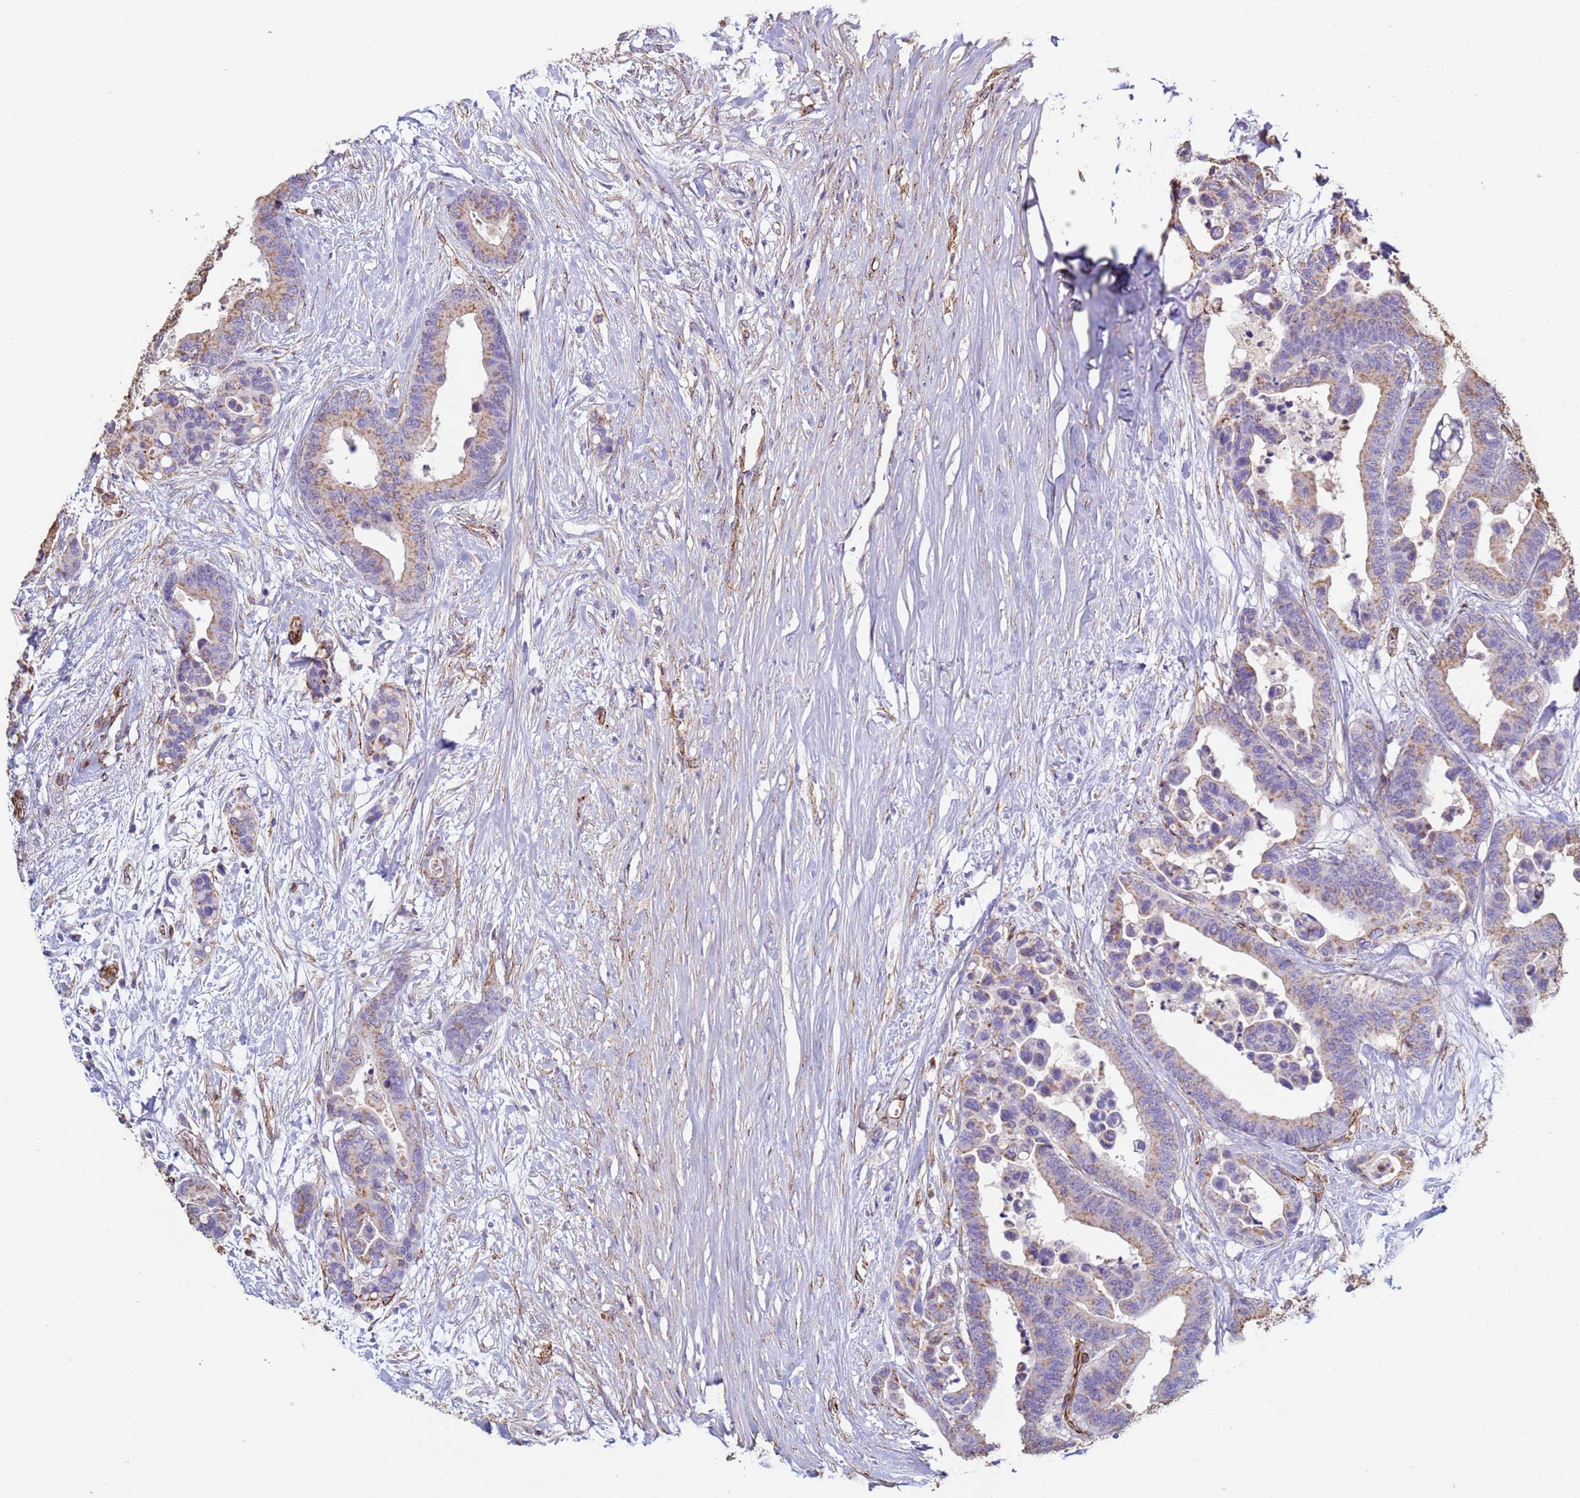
{"staining": {"intensity": "weak", "quantity": ">75%", "location": "cytoplasmic/membranous"}, "tissue": "colorectal cancer", "cell_type": "Tumor cells", "image_type": "cancer", "snomed": [{"axis": "morphology", "description": "Adenocarcinoma, NOS"}, {"axis": "topography", "description": "Colon"}], "caption": "This is an image of immunohistochemistry staining of colorectal cancer (adenocarcinoma), which shows weak staining in the cytoplasmic/membranous of tumor cells.", "gene": "GASK1A", "patient": {"sex": "male", "age": 82}}